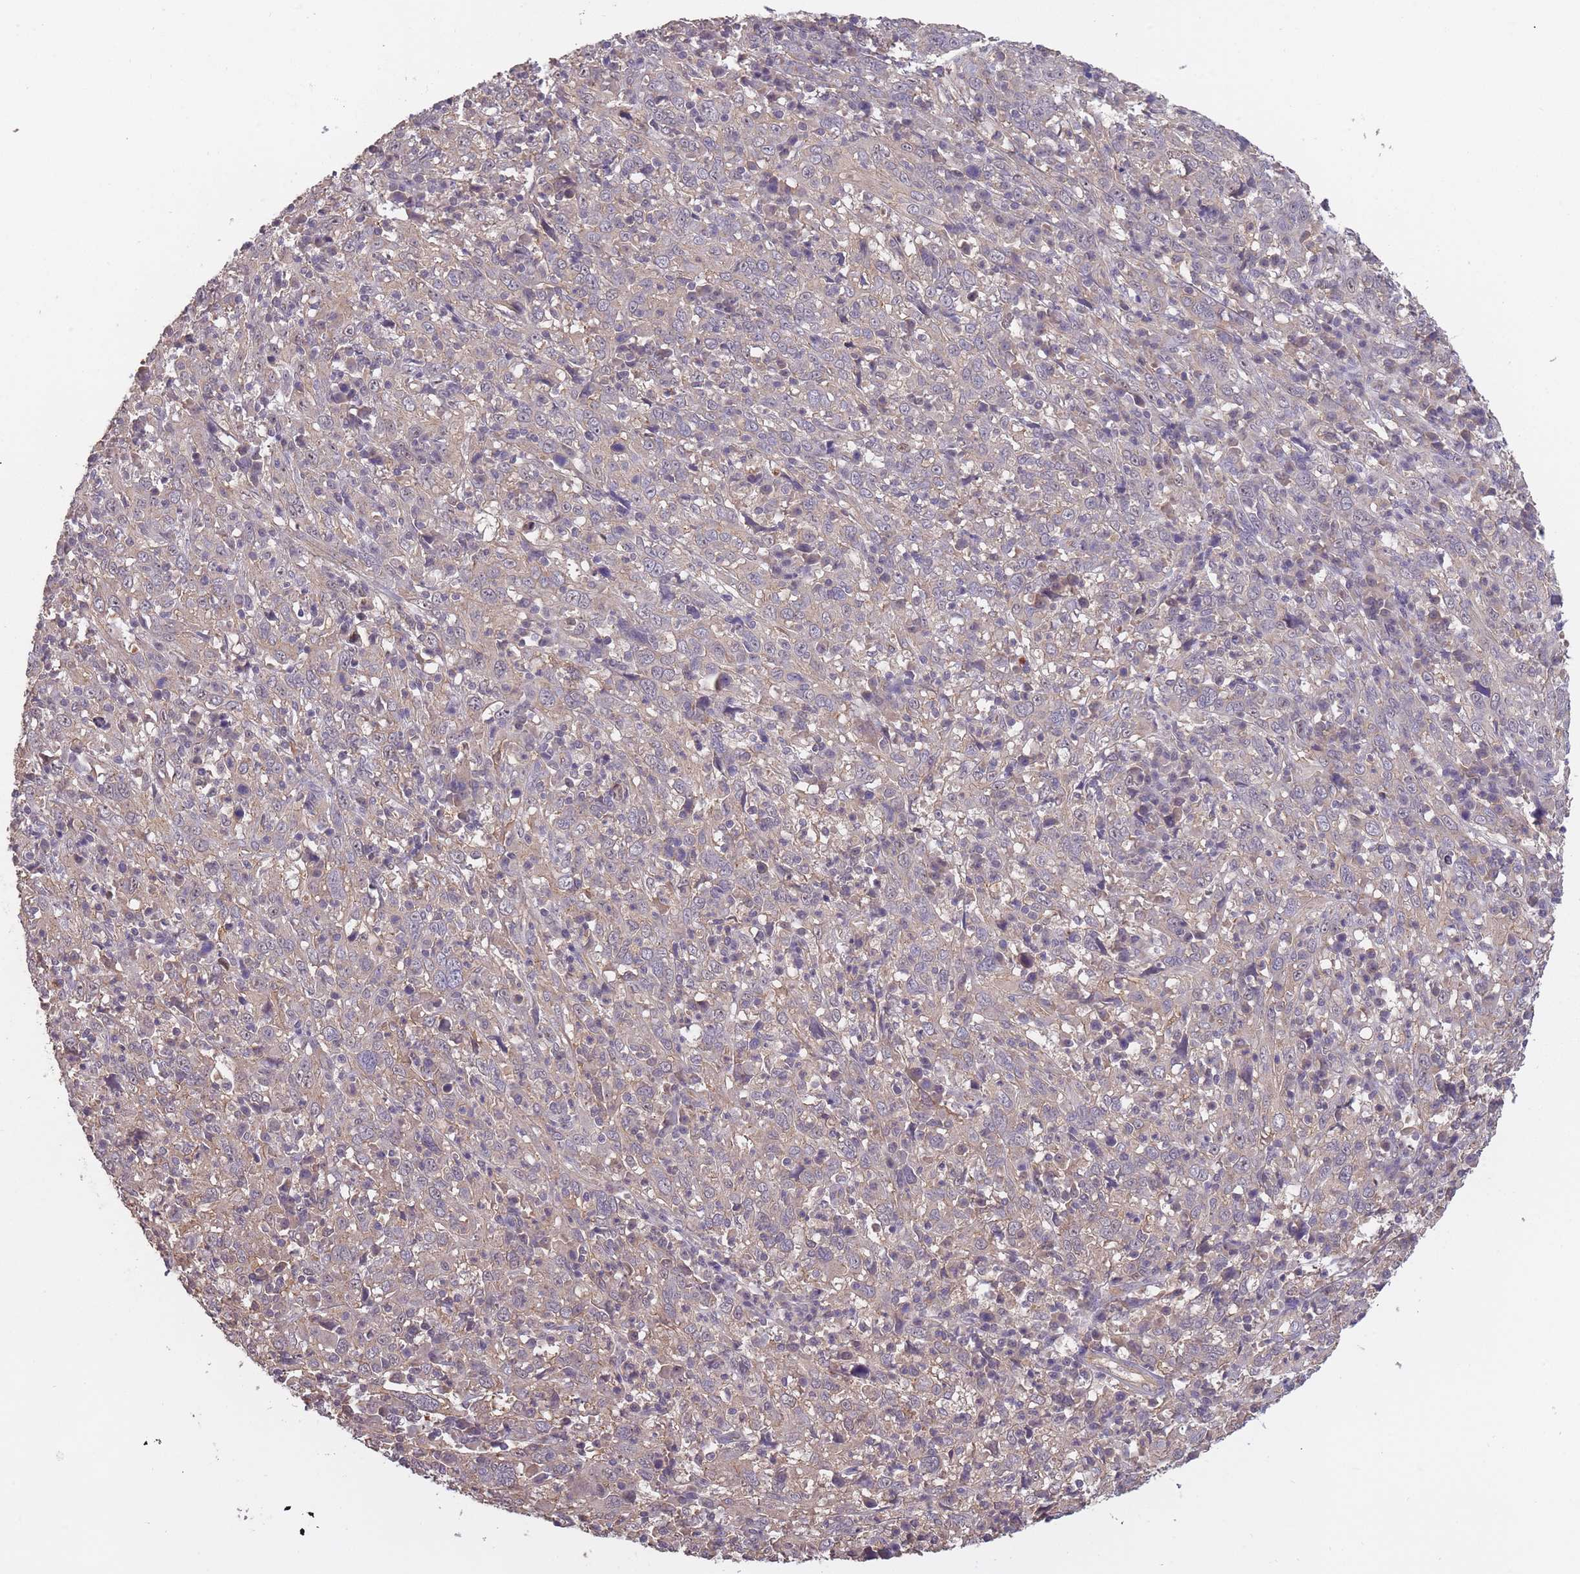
{"staining": {"intensity": "moderate", "quantity": "<25%", "location": "nuclear"}, "tissue": "cervical cancer", "cell_type": "Tumor cells", "image_type": "cancer", "snomed": [{"axis": "morphology", "description": "Squamous cell carcinoma, NOS"}, {"axis": "topography", "description": "Cervix"}], "caption": "Protein staining of cervical cancer (squamous cell carcinoma) tissue displays moderate nuclear positivity in approximately <25% of tumor cells. Nuclei are stained in blue.", "gene": "KIAA1755", "patient": {"sex": "female", "age": 46}}